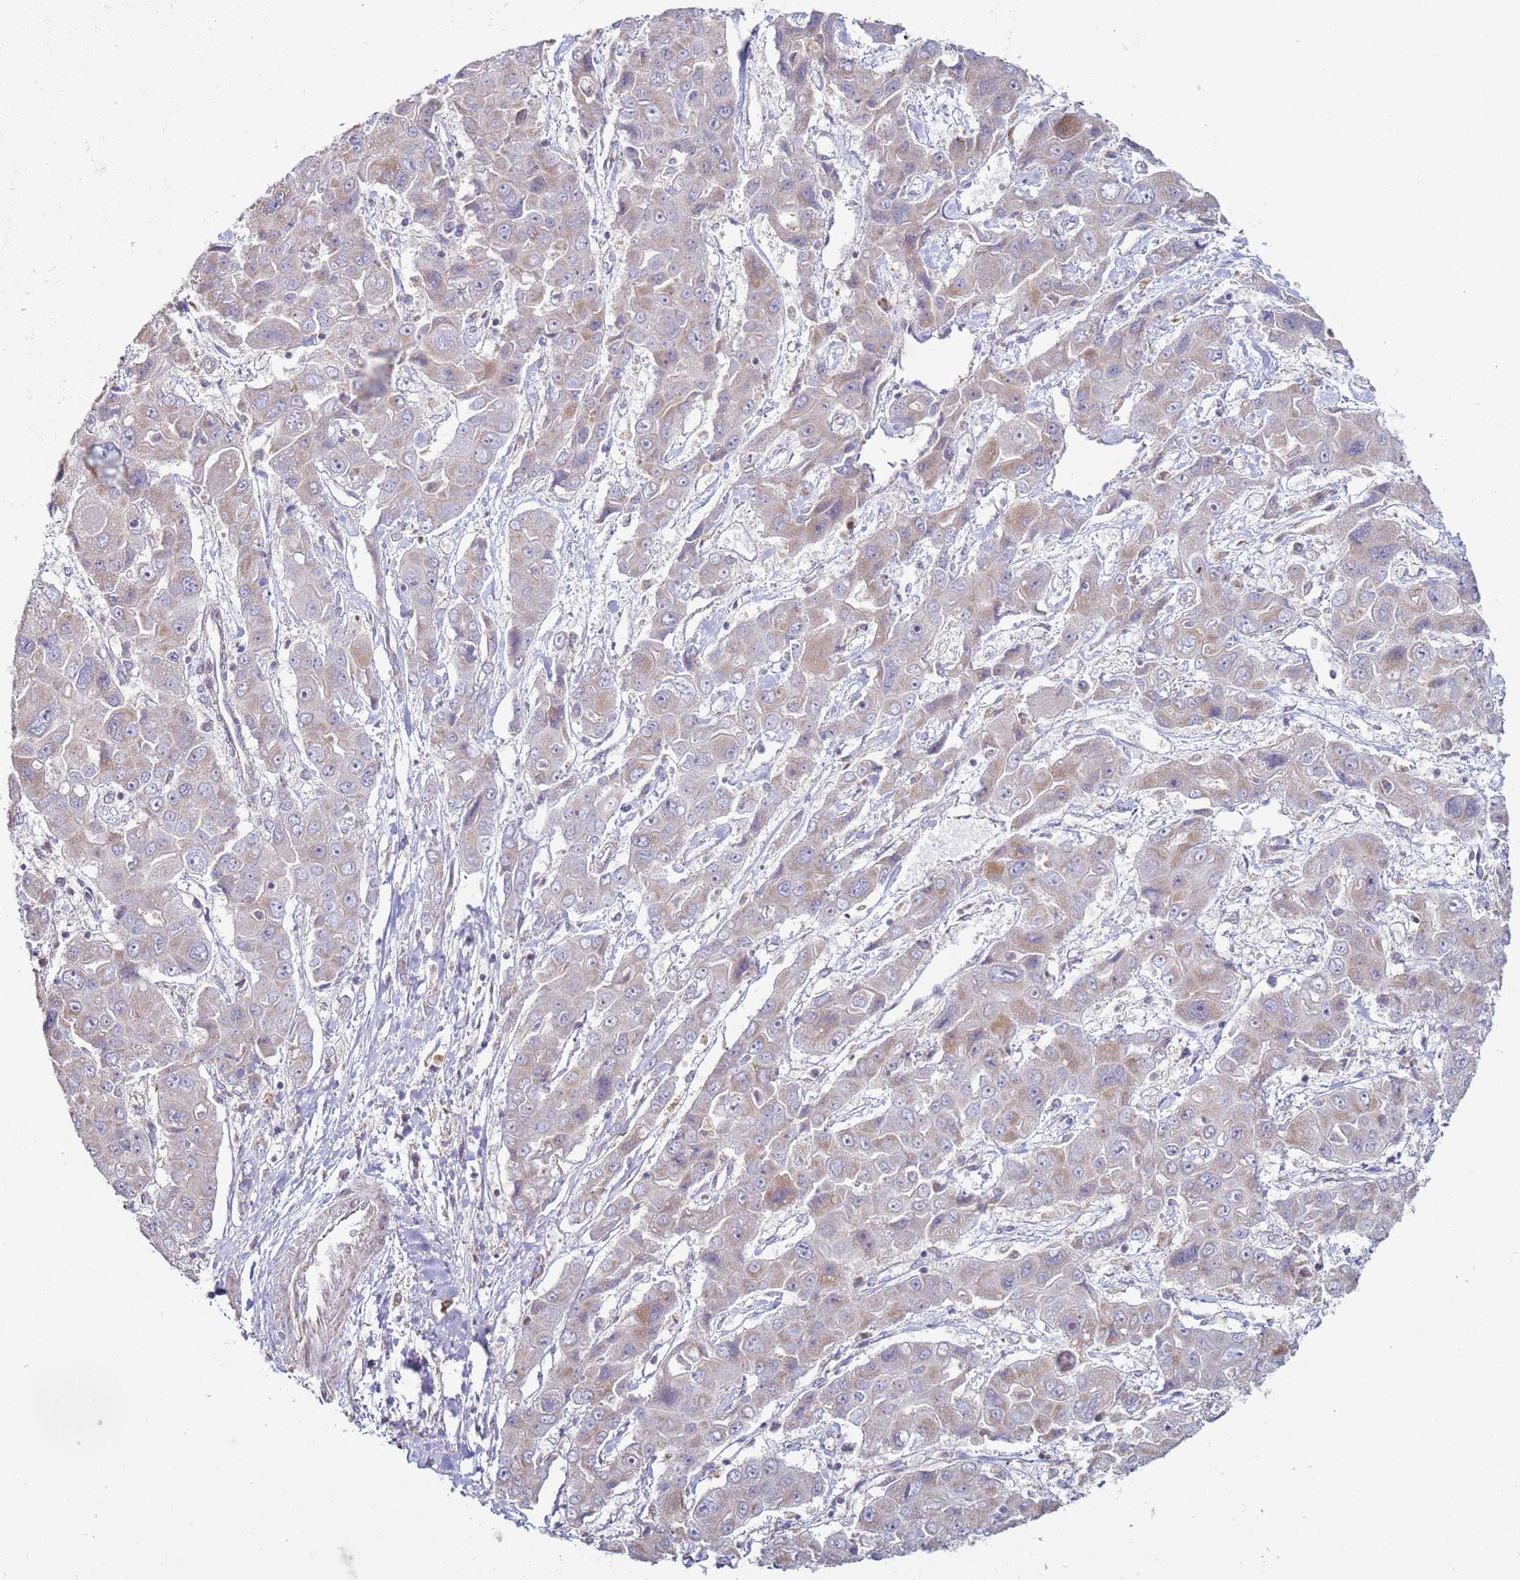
{"staining": {"intensity": "weak", "quantity": "<25%", "location": "cytoplasmic/membranous"}, "tissue": "liver cancer", "cell_type": "Tumor cells", "image_type": "cancer", "snomed": [{"axis": "morphology", "description": "Cholangiocarcinoma"}, {"axis": "topography", "description": "Liver"}], "caption": "Tumor cells show no significant staining in liver cancer.", "gene": "DIP2B", "patient": {"sex": "male", "age": 67}}